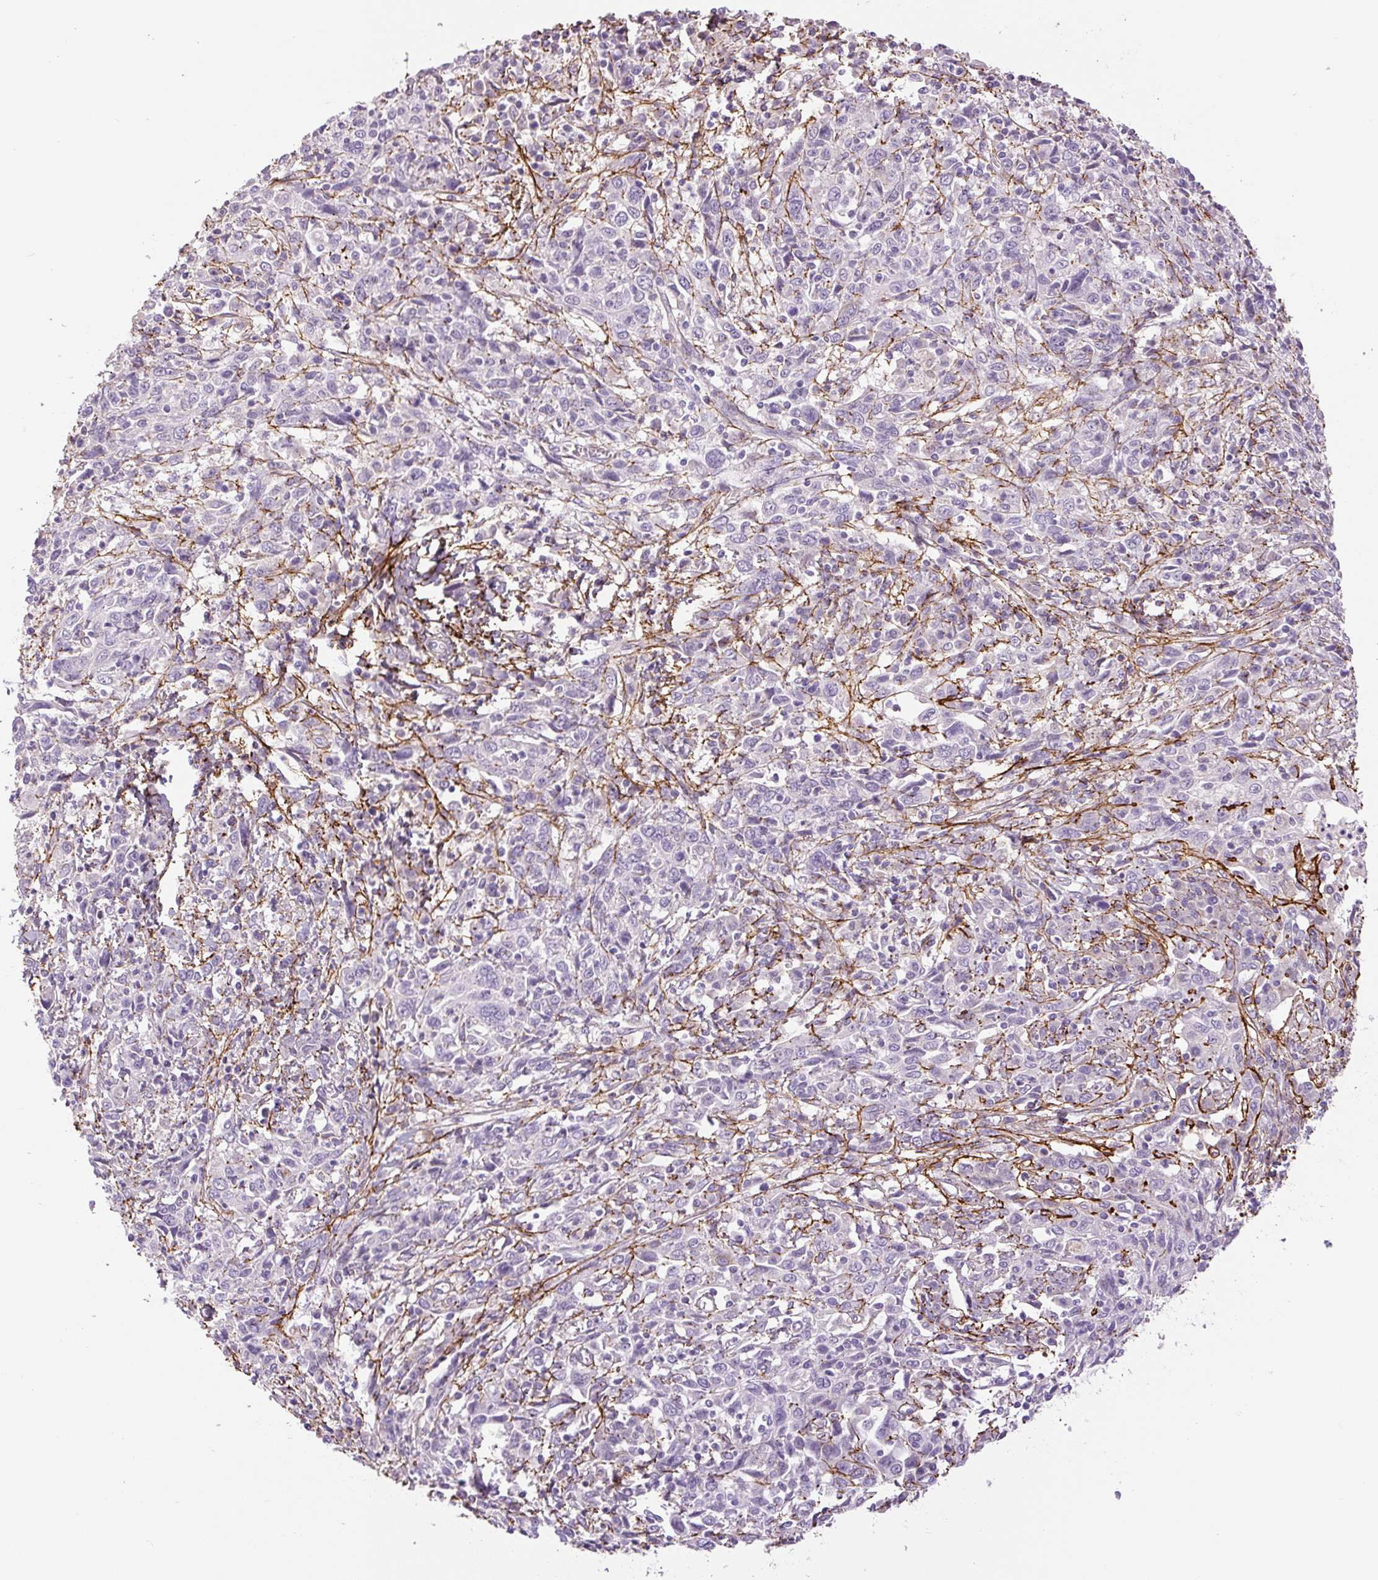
{"staining": {"intensity": "negative", "quantity": "none", "location": "none"}, "tissue": "cervical cancer", "cell_type": "Tumor cells", "image_type": "cancer", "snomed": [{"axis": "morphology", "description": "Squamous cell carcinoma, NOS"}, {"axis": "topography", "description": "Cervix"}], "caption": "This is an immunohistochemistry (IHC) photomicrograph of cervical squamous cell carcinoma. There is no positivity in tumor cells.", "gene": "FBN1", "patient": {"sex": "female", "age": 46}}